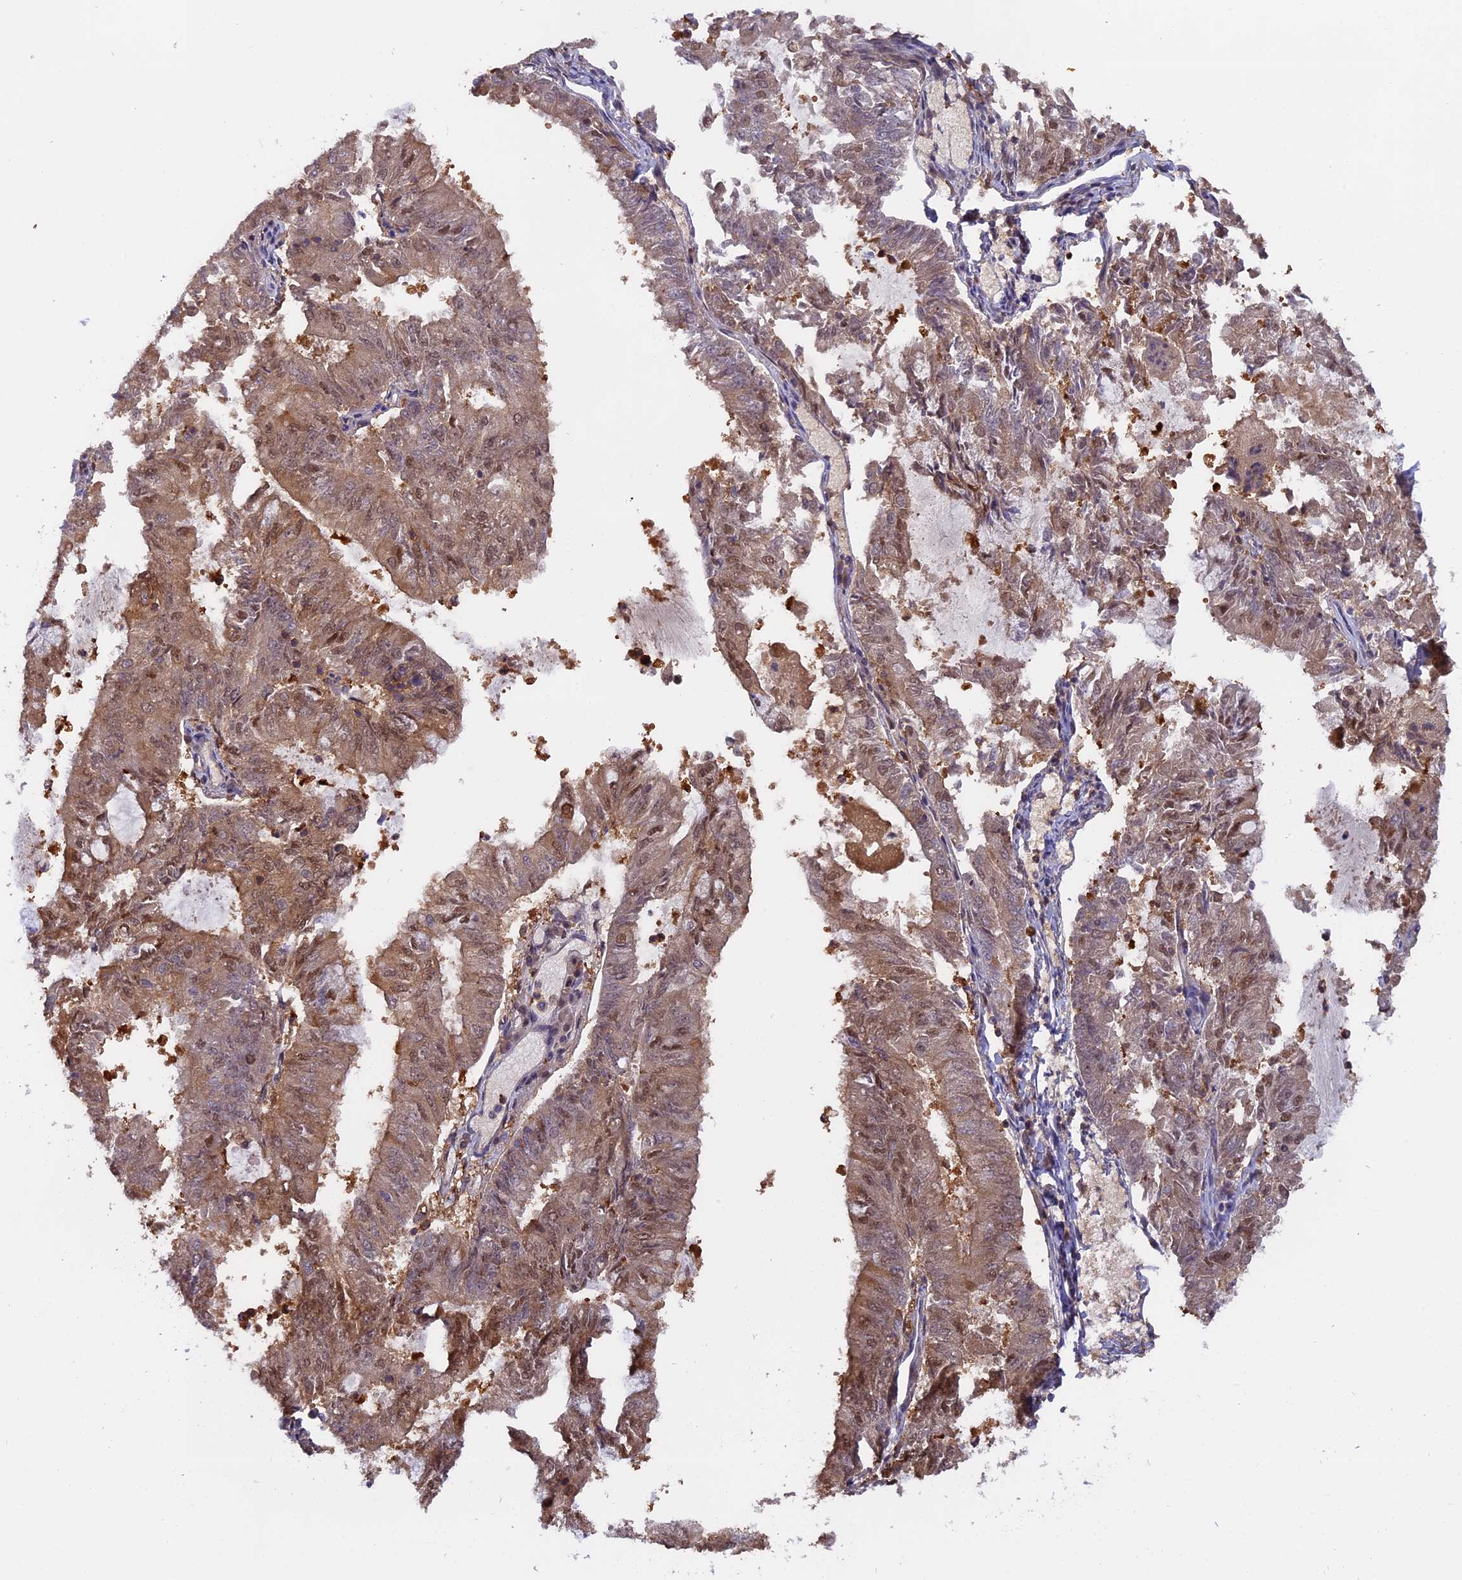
{"staining": {"intensity": "moderate", "quantity": ">75%", "location": "cytoplasmic/membranous,nuclear"}, "tissue": "endometrial cancer", "cell_type": "Tumor cells", "image_type": "cancer", "snomed": [{"axis": "morphology", "description": "Adenocarcinoma, NOS"}, {"axis": "topography", "description": "Endometrium"}], "caption": "The immunohistochemical stain labels moderate cytoplasmic/membranous and nuclear expression in tumor cells of endometrial cancer tissue.", "gene": "FAM118B", "patient": {"sex": "female", "age": 57}}